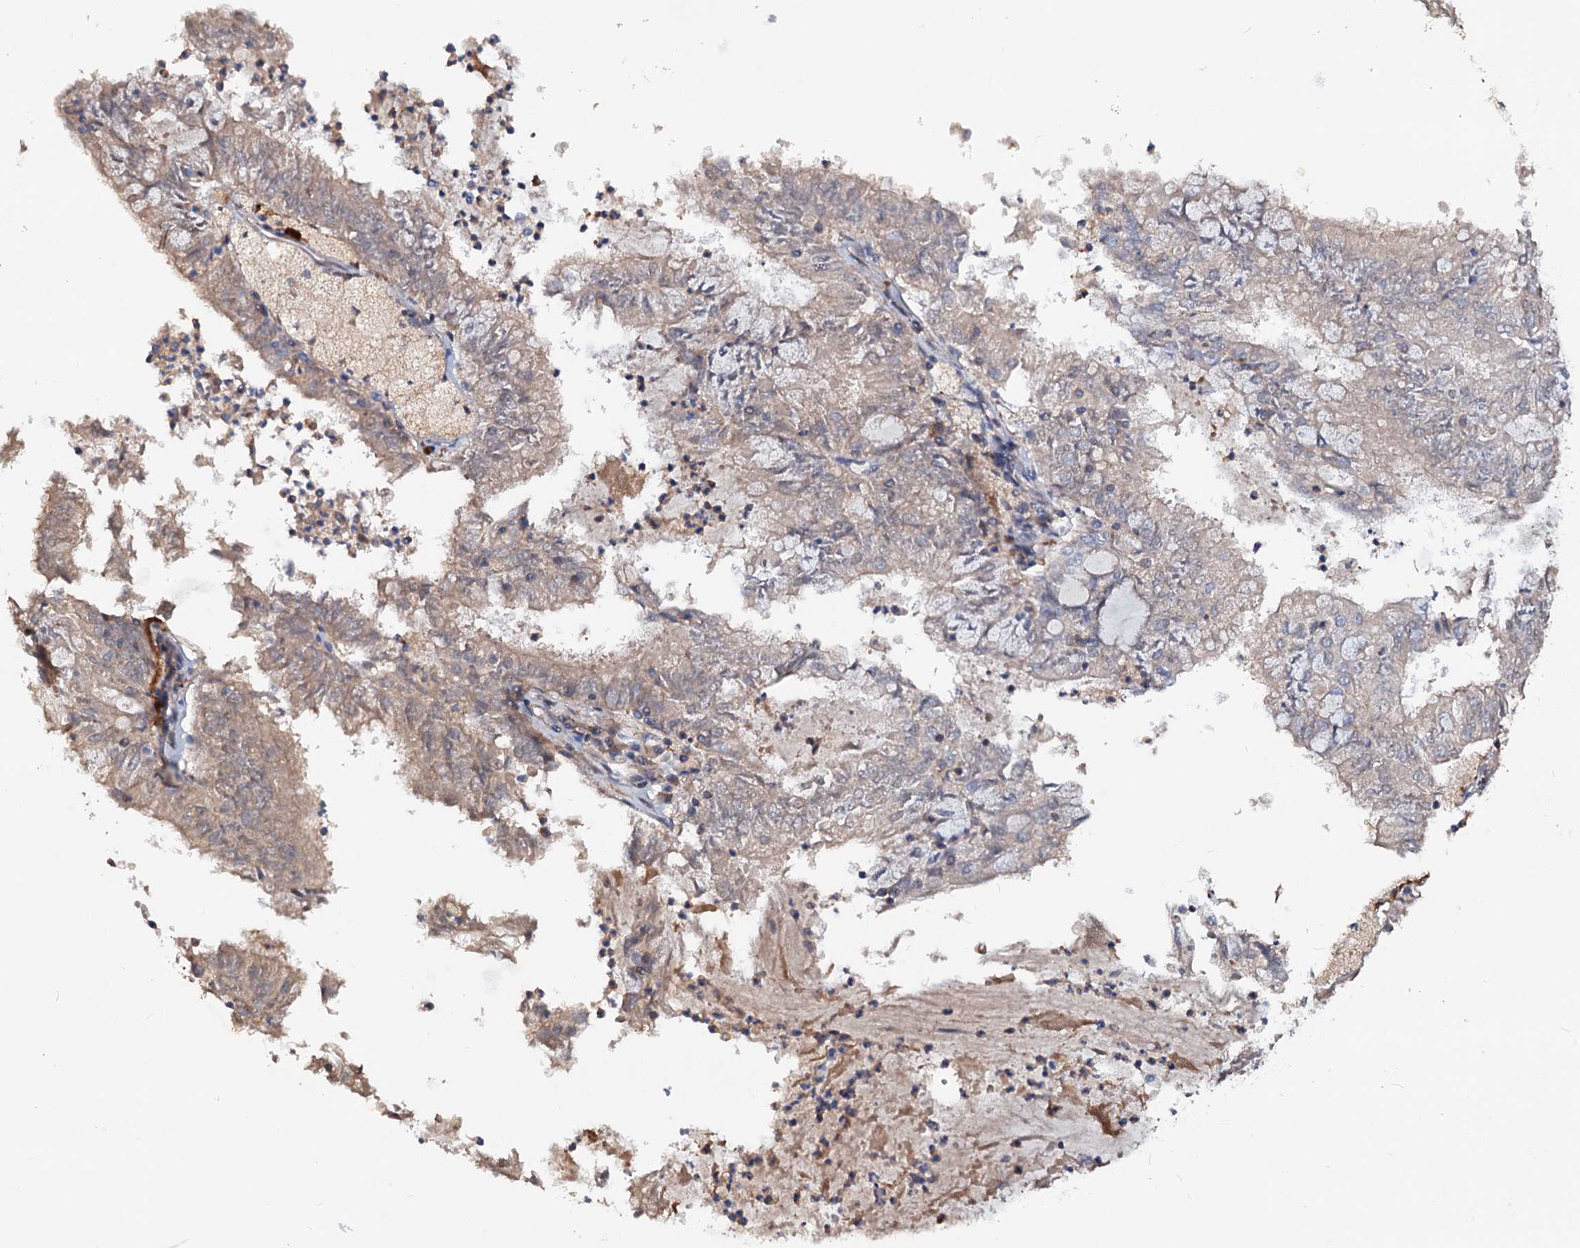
{"staining": {"intensity": "weak", "quantity": "25%-75%", "location": "cytoplasmic/membranous"}, "tissue": "endometrial cancer", "cell_type": "Tumor cells", "image_type": "cancer", "snomed": [{"axis": "morphology", "description": "Adenocarcinoma, NOS"}, {"axis": "topography", "description": "Endometrium"}], "caption": "Endometrial adenocarcinoma tissue demonstrates weak cytoplasmic/membranous positivity in about 25%-75% of tumor cells, visualized by immunohistochemistry. (DAB = brown stain, brightfield microscopy at high magnification).", "gene": "ACY3", "patient": {"sex": "female", "age": 57}}